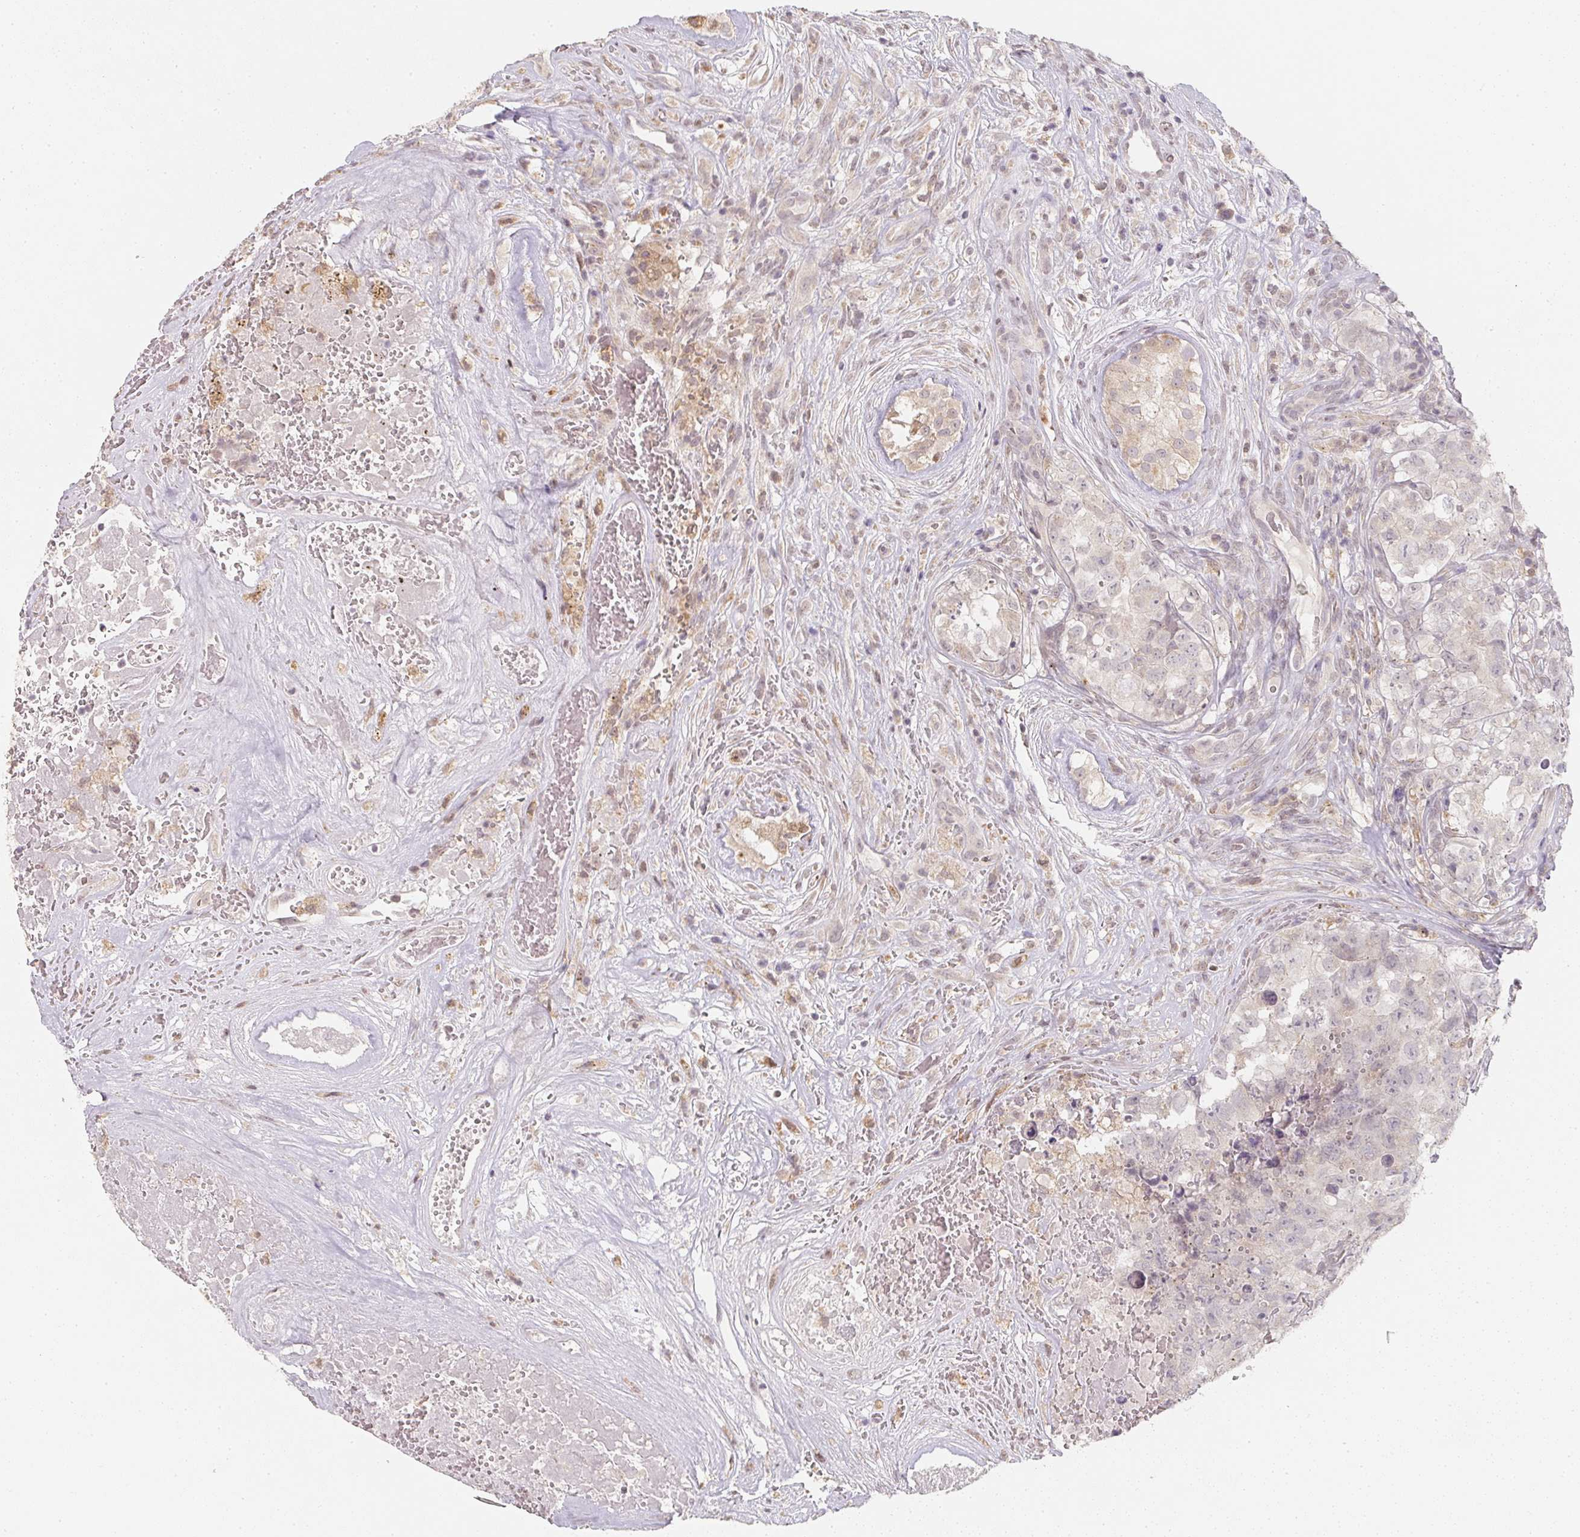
{"staining": {"intensity": "negative", "quantity": "none", "location": "none"}, "tissue": "testis cancer", "cell_type": "Tumor cells", "image_type": "cancer", "snomed": [{"axis": "morphology", "description": "Carcinoma, Embryonal, NOS"}, {"axis": "topography", "description": "Testis"}], "caption": "High magnification brightfield microscopy of testis cancer stained with DAB (brown) and counterstained with hematoxylin (blue): tumor cells show no significant positivity.", "gene": "SOAT1", "patient": {"sex": "male", "age": 18}}